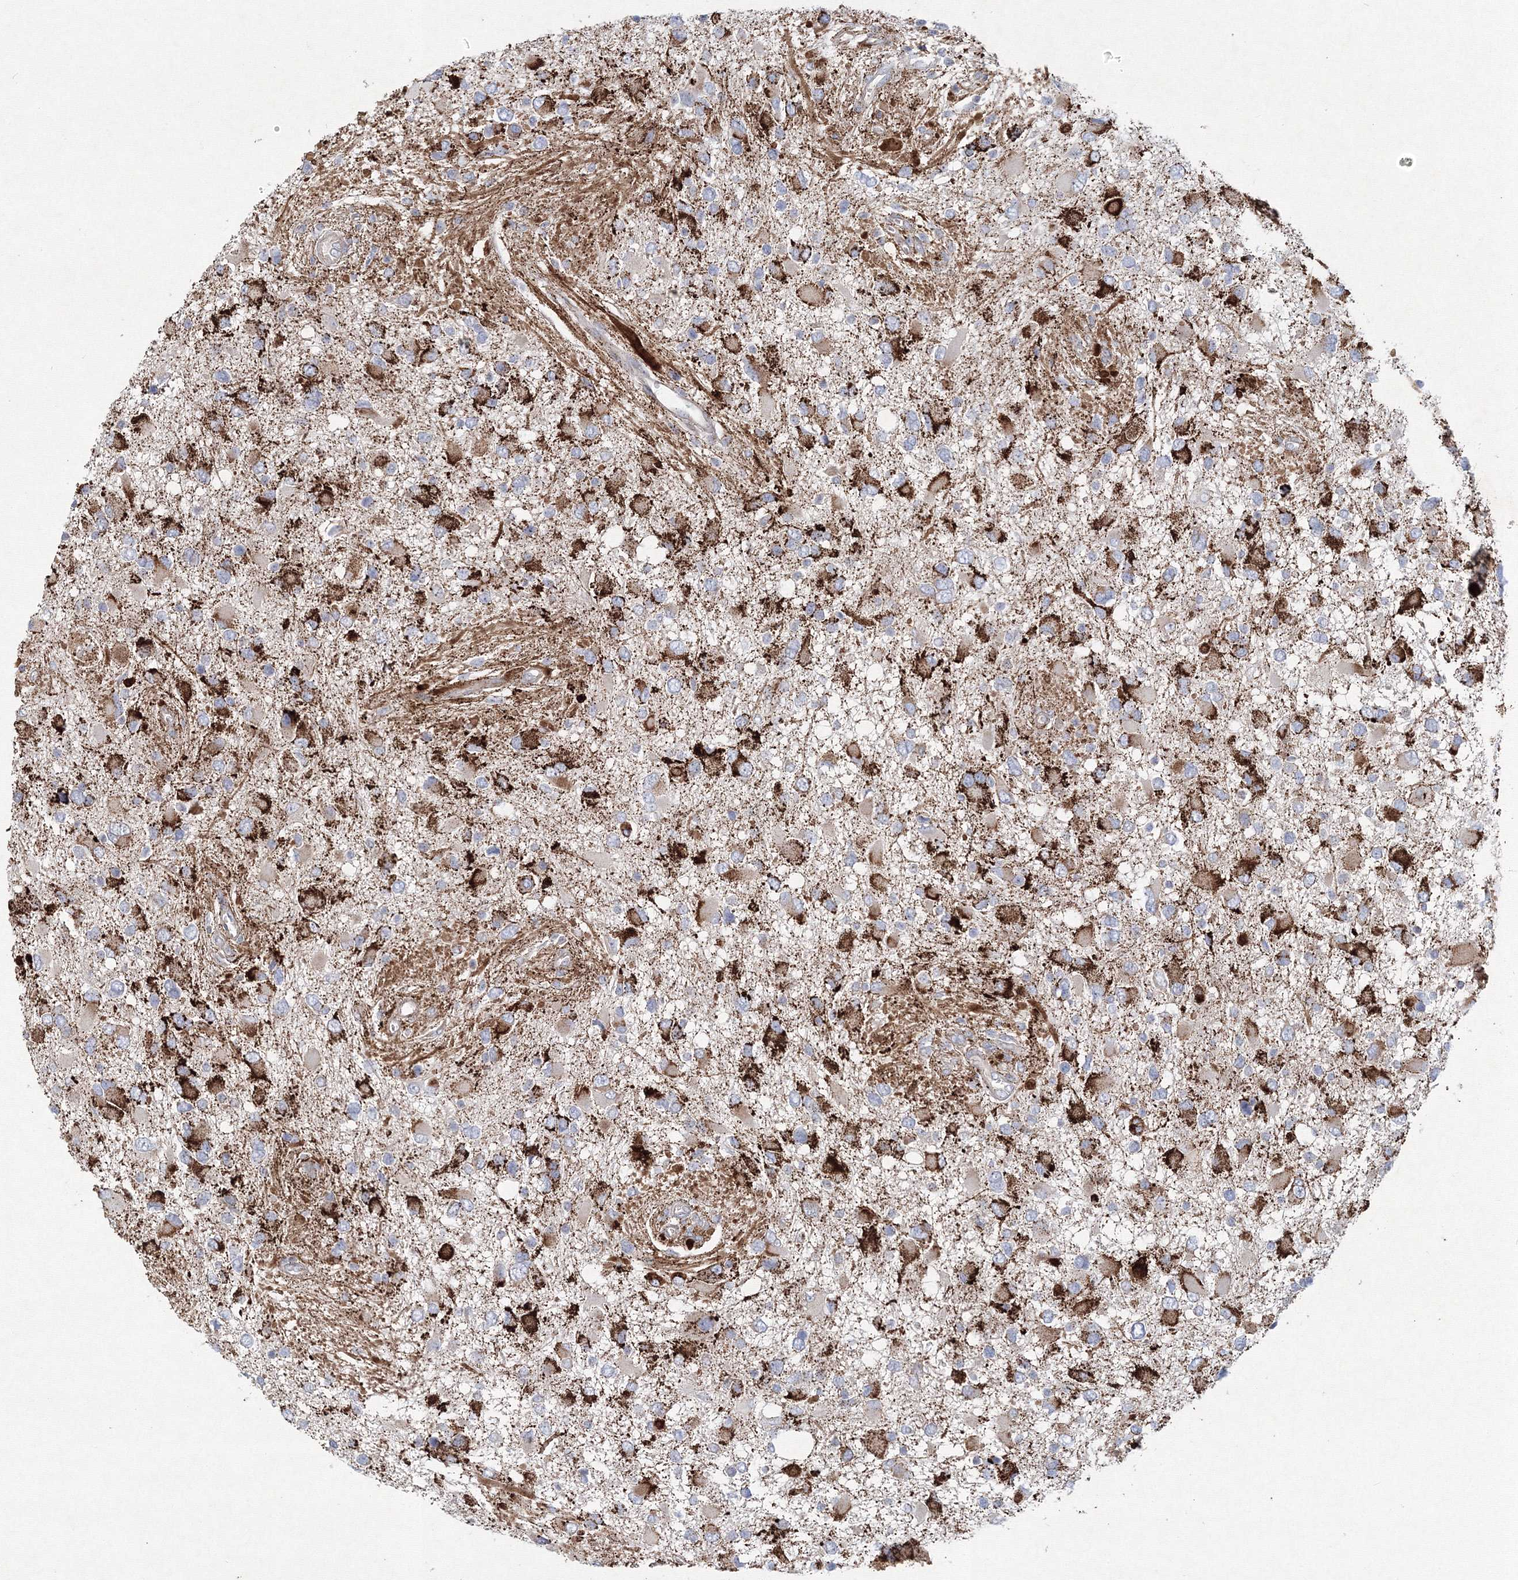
{"staining": {"intensity": "strong", "quantity": "25%-75%", "location": "cytoplasmic/membranous"}, "tissue": "glioma", "cell_type": "Tumor cells", "image_type": "cancer", "snomed": [{"axis": "morphology", "description": "Glioma, malignant, High grade"}, {"axis": "topography", "description": "Brain"}], "caption": "Brown immunohistochemical staining in malignant high-grade glioma shows strong cytoplasmic/membranous positivity in about 25%-75% of tumor cells.", "gene": "WDR49", "patient": {"sex": "male", "age": 53}}